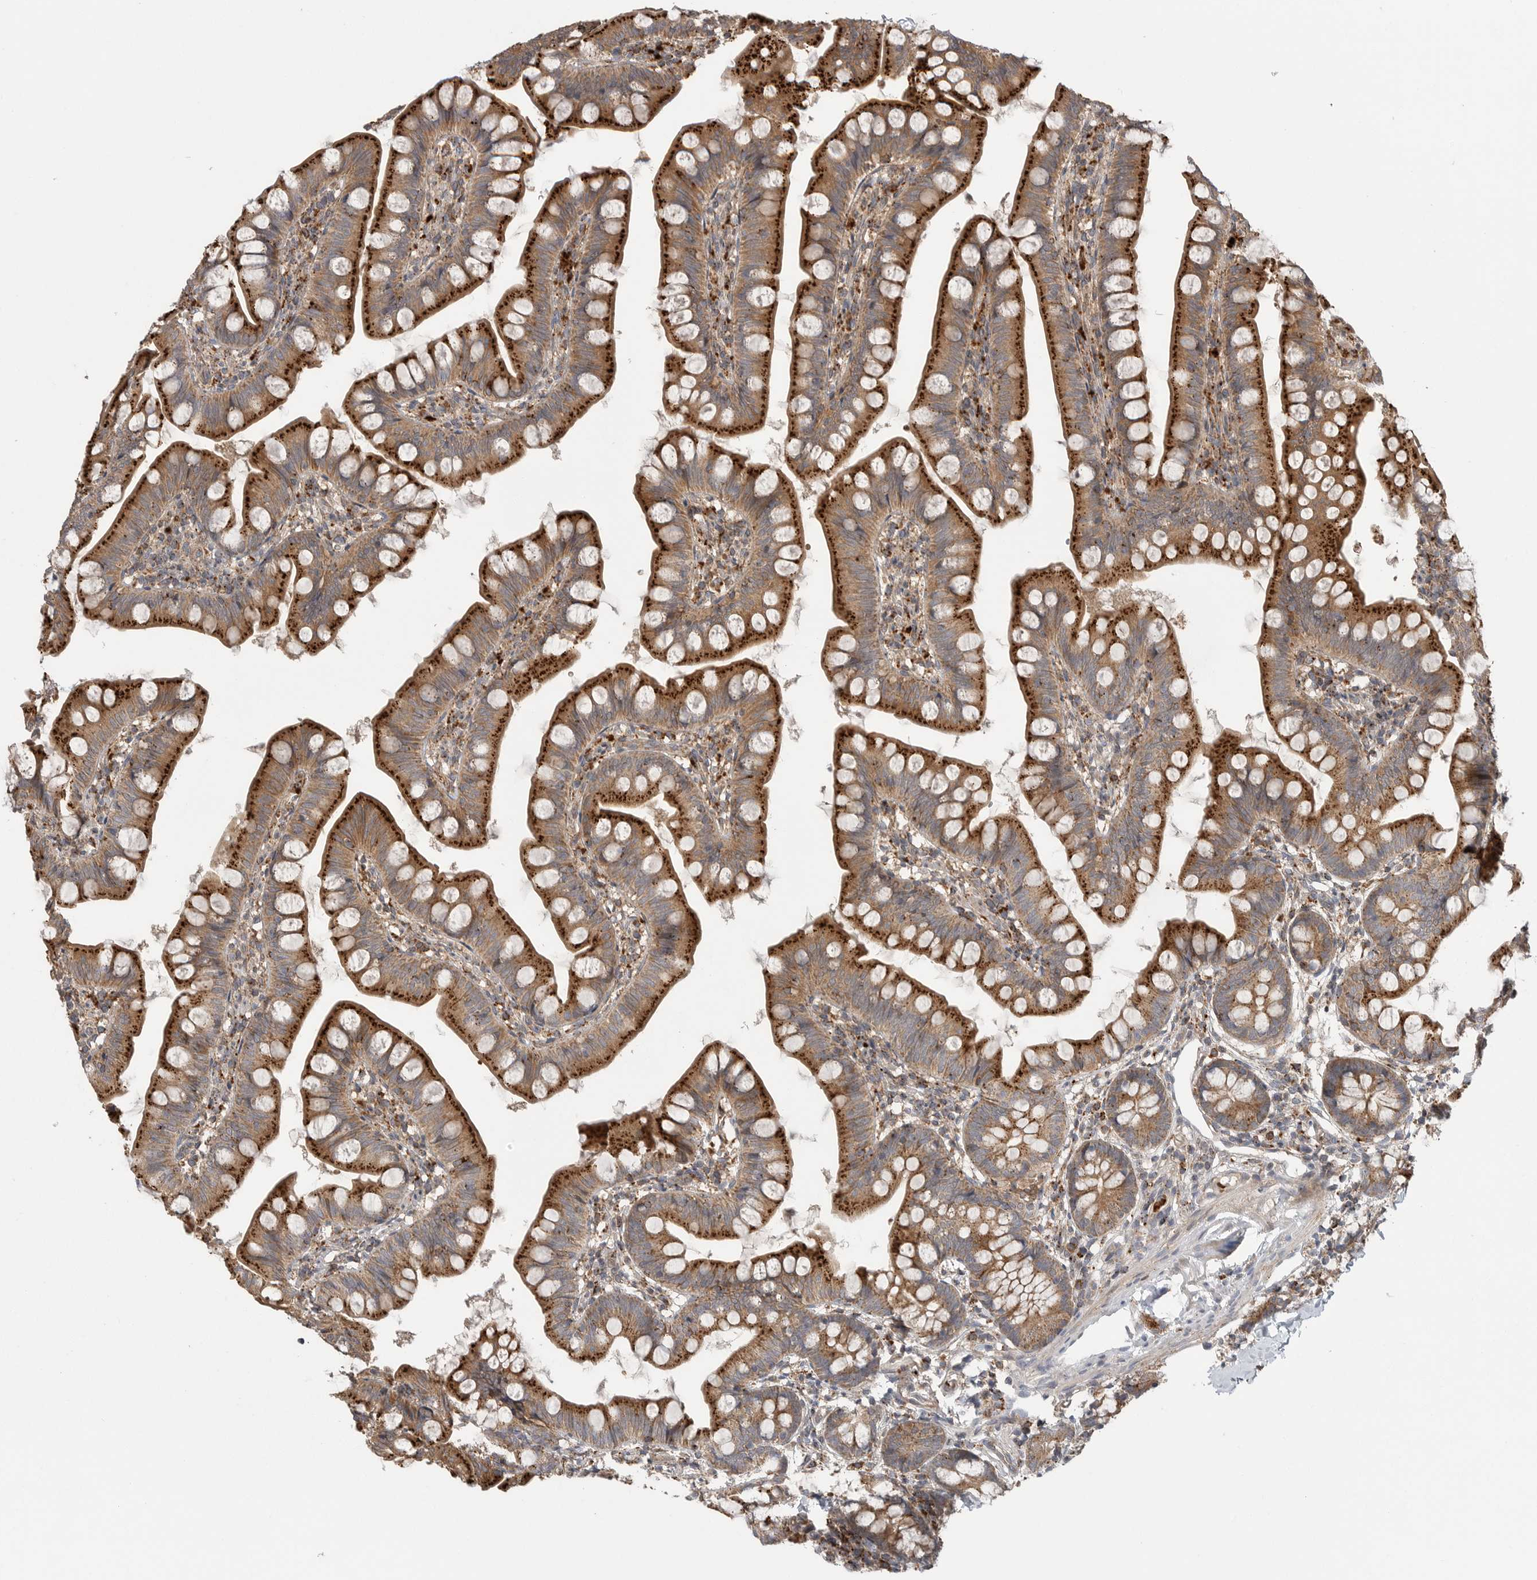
{"staining": {"intensity": "strong", "quantity": ">75%", "location": "cytoplasmic/membranous"}, "tissue": "small intestine", "cell_type": "Glandular cells", "image_type": "normal", "snomed": [{"axis": "morphology", "description": "Normal tissue, NOS"}, {"axis": "topography", "description": "Small intestine"}], "caption": "Small intestine stained with DAB (3,3'-diaminobenzidine) IHC displays high levels of strong cytoplasmic/membranous expression in about >75% of glandular cells. The staining was performed using DAB to visualize the protein expression in brown, while the nuclei were stained in blue with hematoxylin (Magnification: 20x).", "gene": "GALNS", "patient": {"sex": "male", "age": 7}}